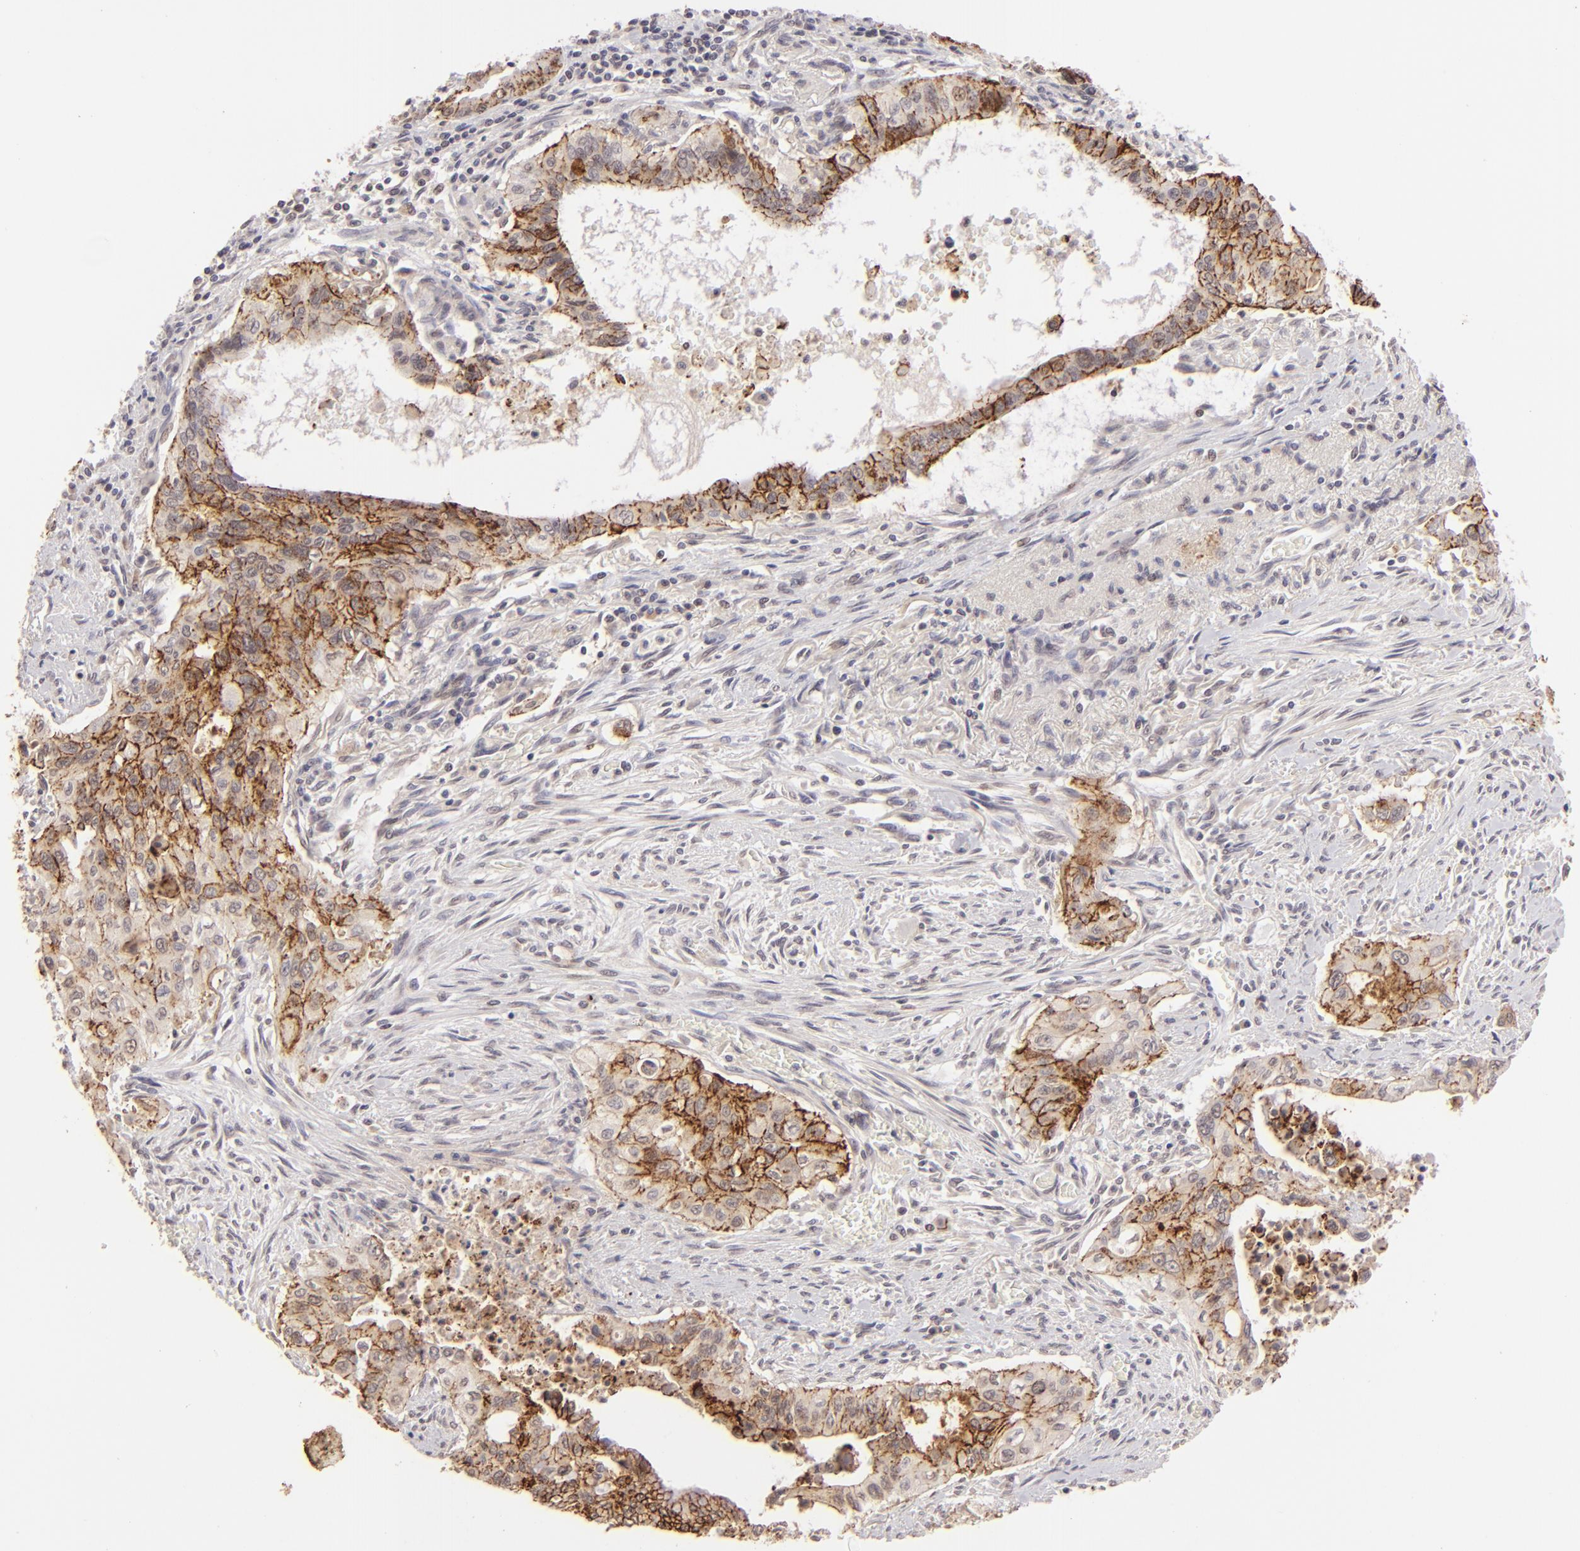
{"staining": {"intensity": "moderate", "quantity": "25%-75%", "location": "cytoplasmic/membranous"}, "tissue": "pancreatic cancer", "cell_type": "Tumor cells", "image_type": "cancer", "snomed": [{"axis": "morphology", "description": "Adenocarcinoma, NOS"}, {"axis": "topography", "description": "Pancreas"}], "caption": "Immunohistochemistry (IHC) (DAB) staining of human pancreatic cancer (adenocarcinoma) exhibits moderate cytoplasmic/membranous protein positivity in about 25%-75% of tumor cells.", "gene": "CLDN1", "patient": {"sex": "male", "age": 77}}